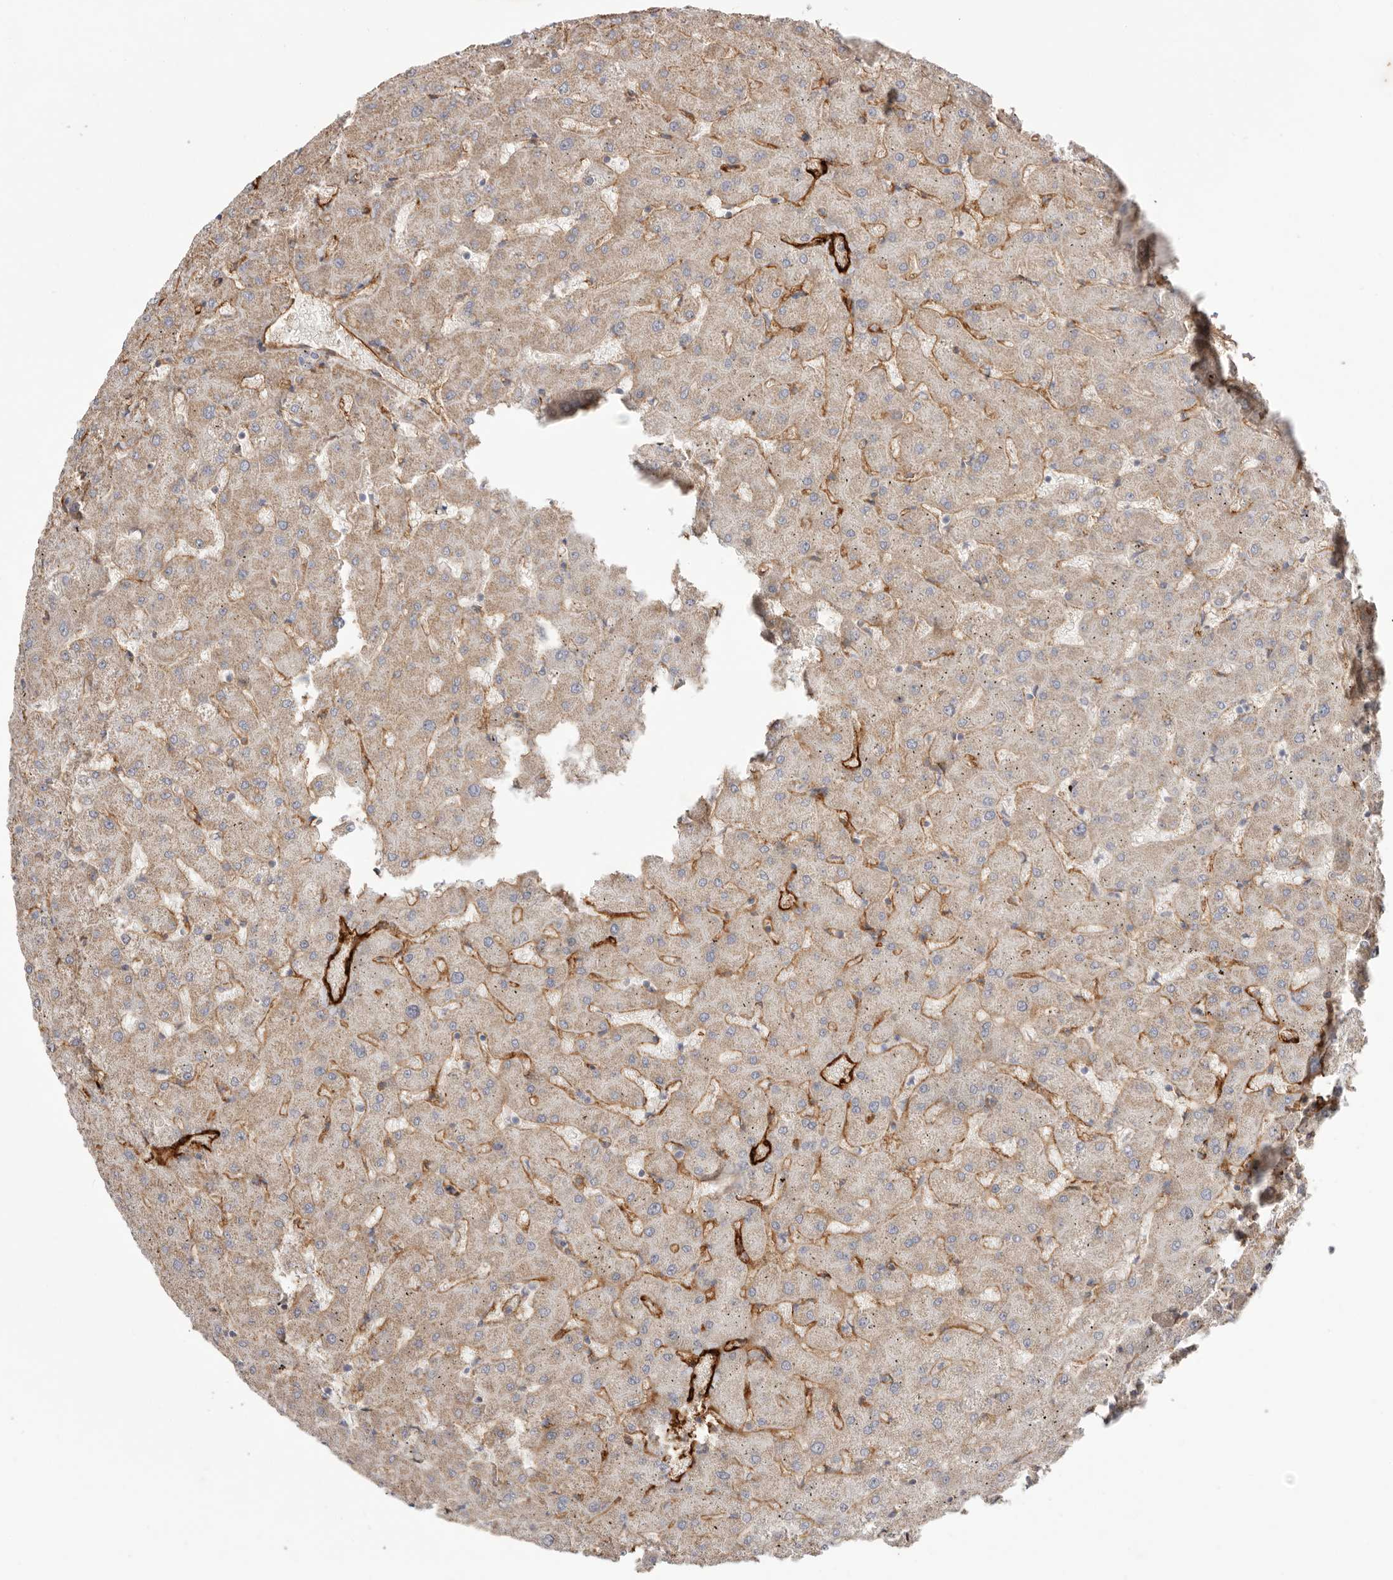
{"staining": {"intensity": "negative", "quantity": "none", "location": "none"}, "tissue": "liver", "cell_type": "Cholangiocytes", "image_type": "normal", "snomed": [{"axis": "morphology", "description": "Normal tissue, NOS"}, {"axis": "topography", "description": "Liver"}], "caption": "The photomicrograph demonstrates no staining of cholangiocytes in normal liver. Nuclei are stained in blue.", "gene": "LRRC66", "patient": {"sex": "female", "age": 63}}